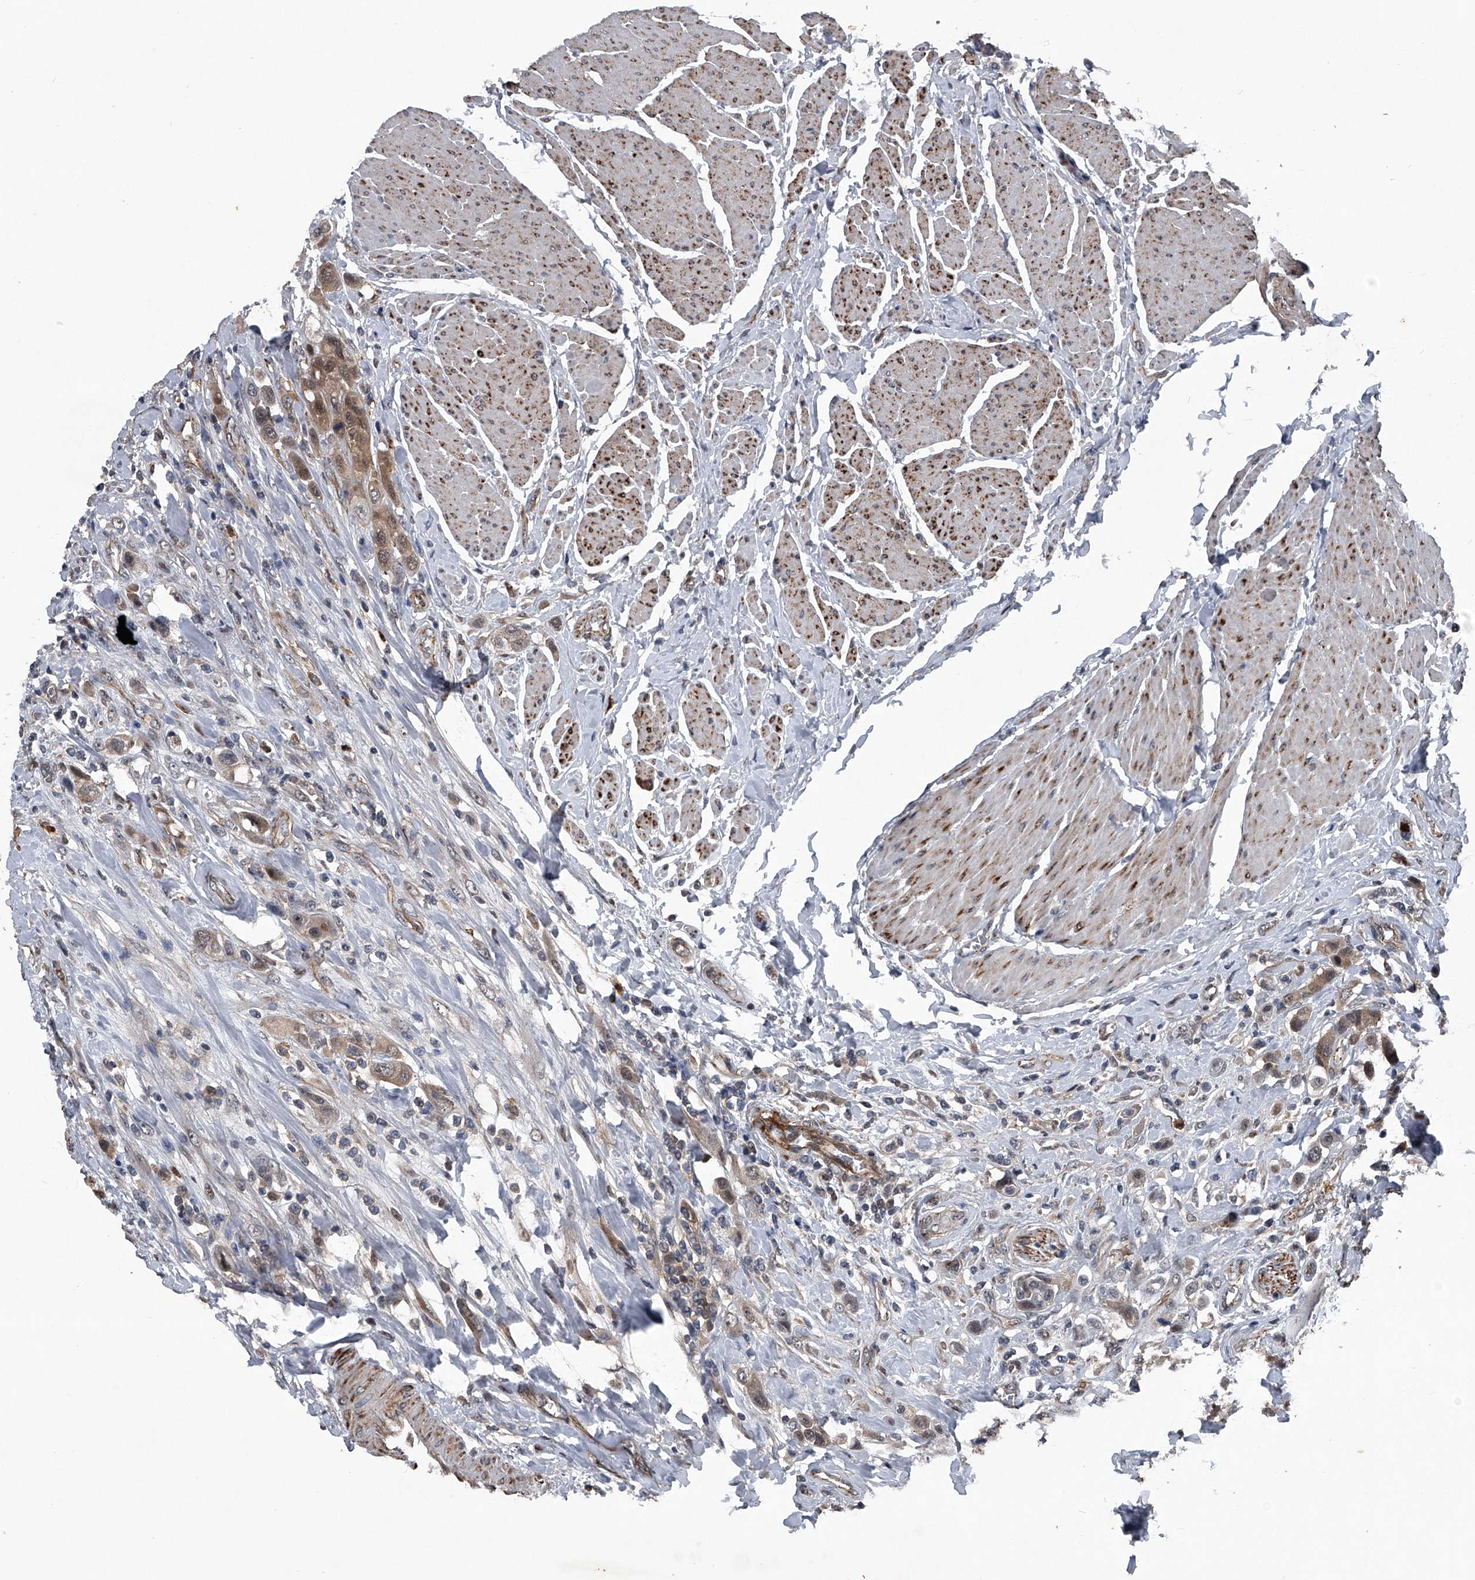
{"staining": {"intensity": "moderate", "quantity": "<25%", "location": "cytoplasmic/membranous,nuclear"}, "tissue": "urothelial cancer", "cell_type": "Tumor cells", "image_type": "cancer", "snomed": [{"axis": "morphology", "description": "Urothelial carcinoma, High grade"}, {"axis": "topography", "description": "Urinary bladder"}], "caption": "Protein expression analysis of urothelial cancer demonstrates moderate cytoplasmic/membranous and nuclear positivity in about <25% of tumor cells.", "gene": "MAPKAP1", "patient": {"sex": "male", "age": 50}}